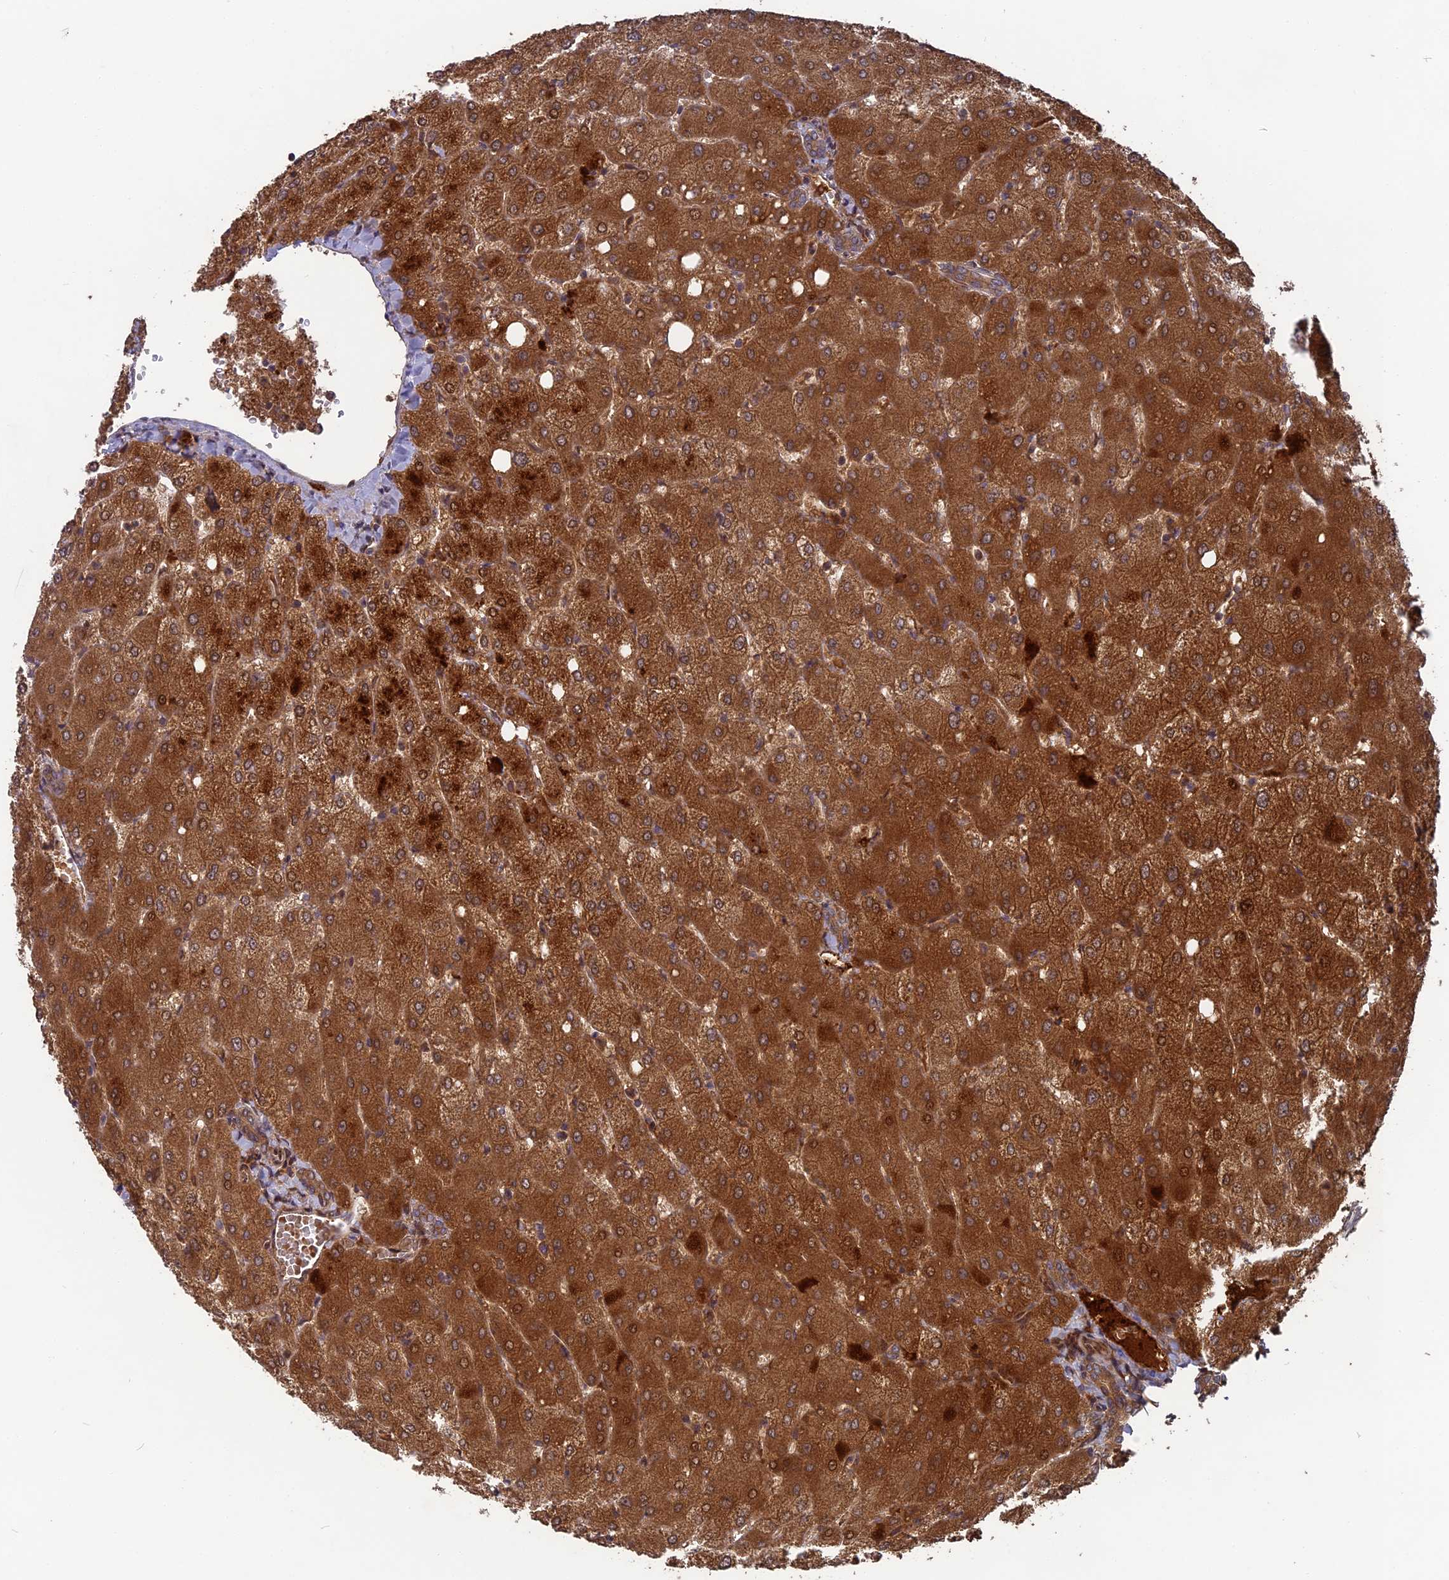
{"staining": {"intensity": "moderate", "quantity": ">75%", "location": "cytoplasmic/membranous"}, "tissue": "liver", "cell_type": "Cholangiocytes", "image_type": "normal", "snomed": [{"axis": "morphology", "description": "Normal tissue, NOS"}, {"axis": "topography", "description": "Liver"}], "caption": "Liver stained for a protein demonstrates moderate cytoplasmic/membranous positivity in cholangiocytes. (DAB IHC with brightfield microscopy, high magnification).", "gene": "TMUB2", "patient": {"sex": "female", "age": 54}}